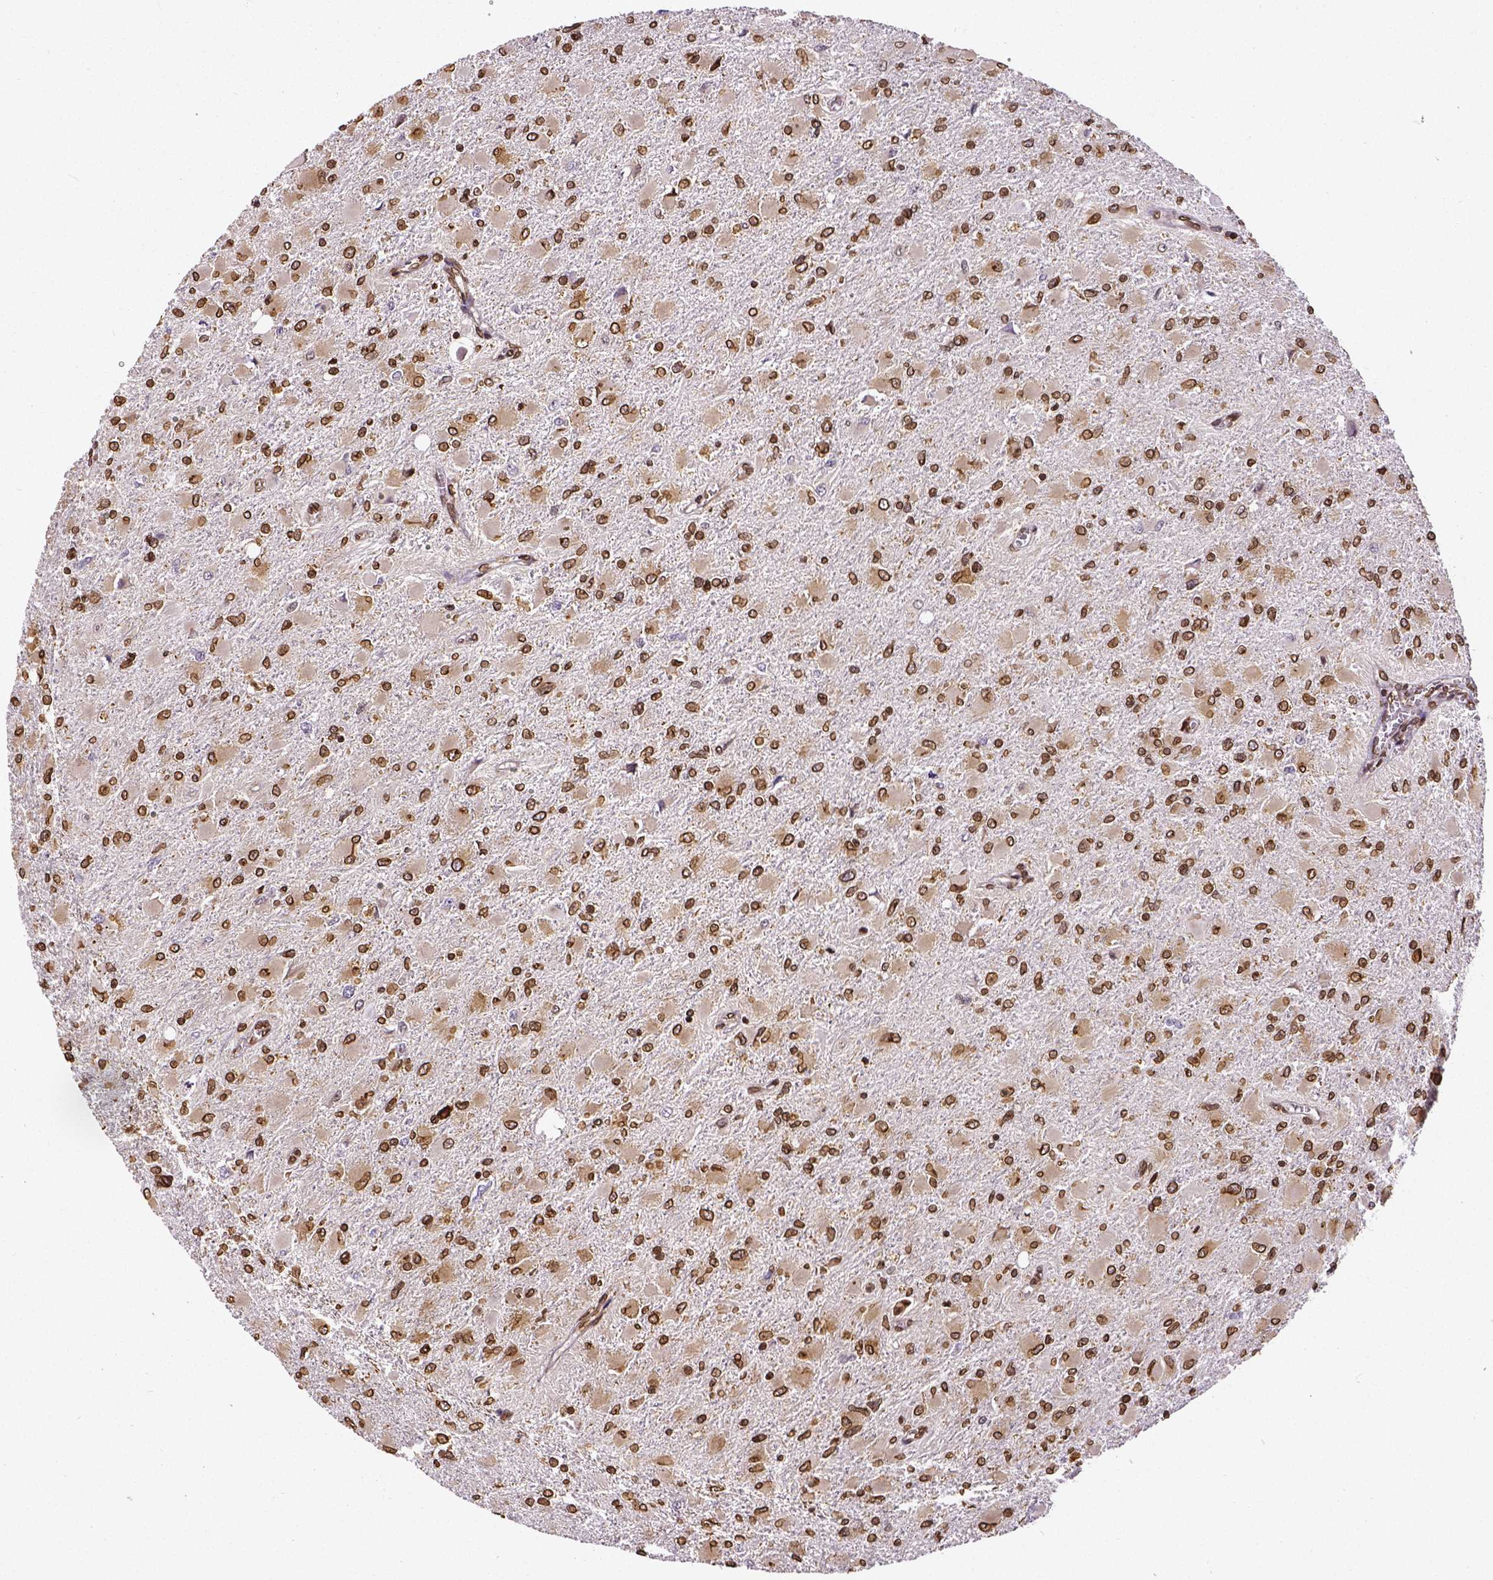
{"staining": {"intensity": "strong", "quantity": ">75%", "location": "cytoplasmic/membranous,nuclear"}, "tissue": "glioma", "cell_type": "Tumor cells", "image_type": "cancer", "snomed": [{"axis": "morphology", "description": "Glioma, malignant, High grade"}, {"axis": "topography", "description": "Cerebral cortex"}], "caption": "This photomicrograph shows immunohistochemistry (IHC) staining of high-grade glioma (malignant), with high strong cytoplasmic/membranous and nuclear positivity in approximately >75% of tumor cells.", "gene": "MTDH", "patient": {"sex": "female", "age": 36}}